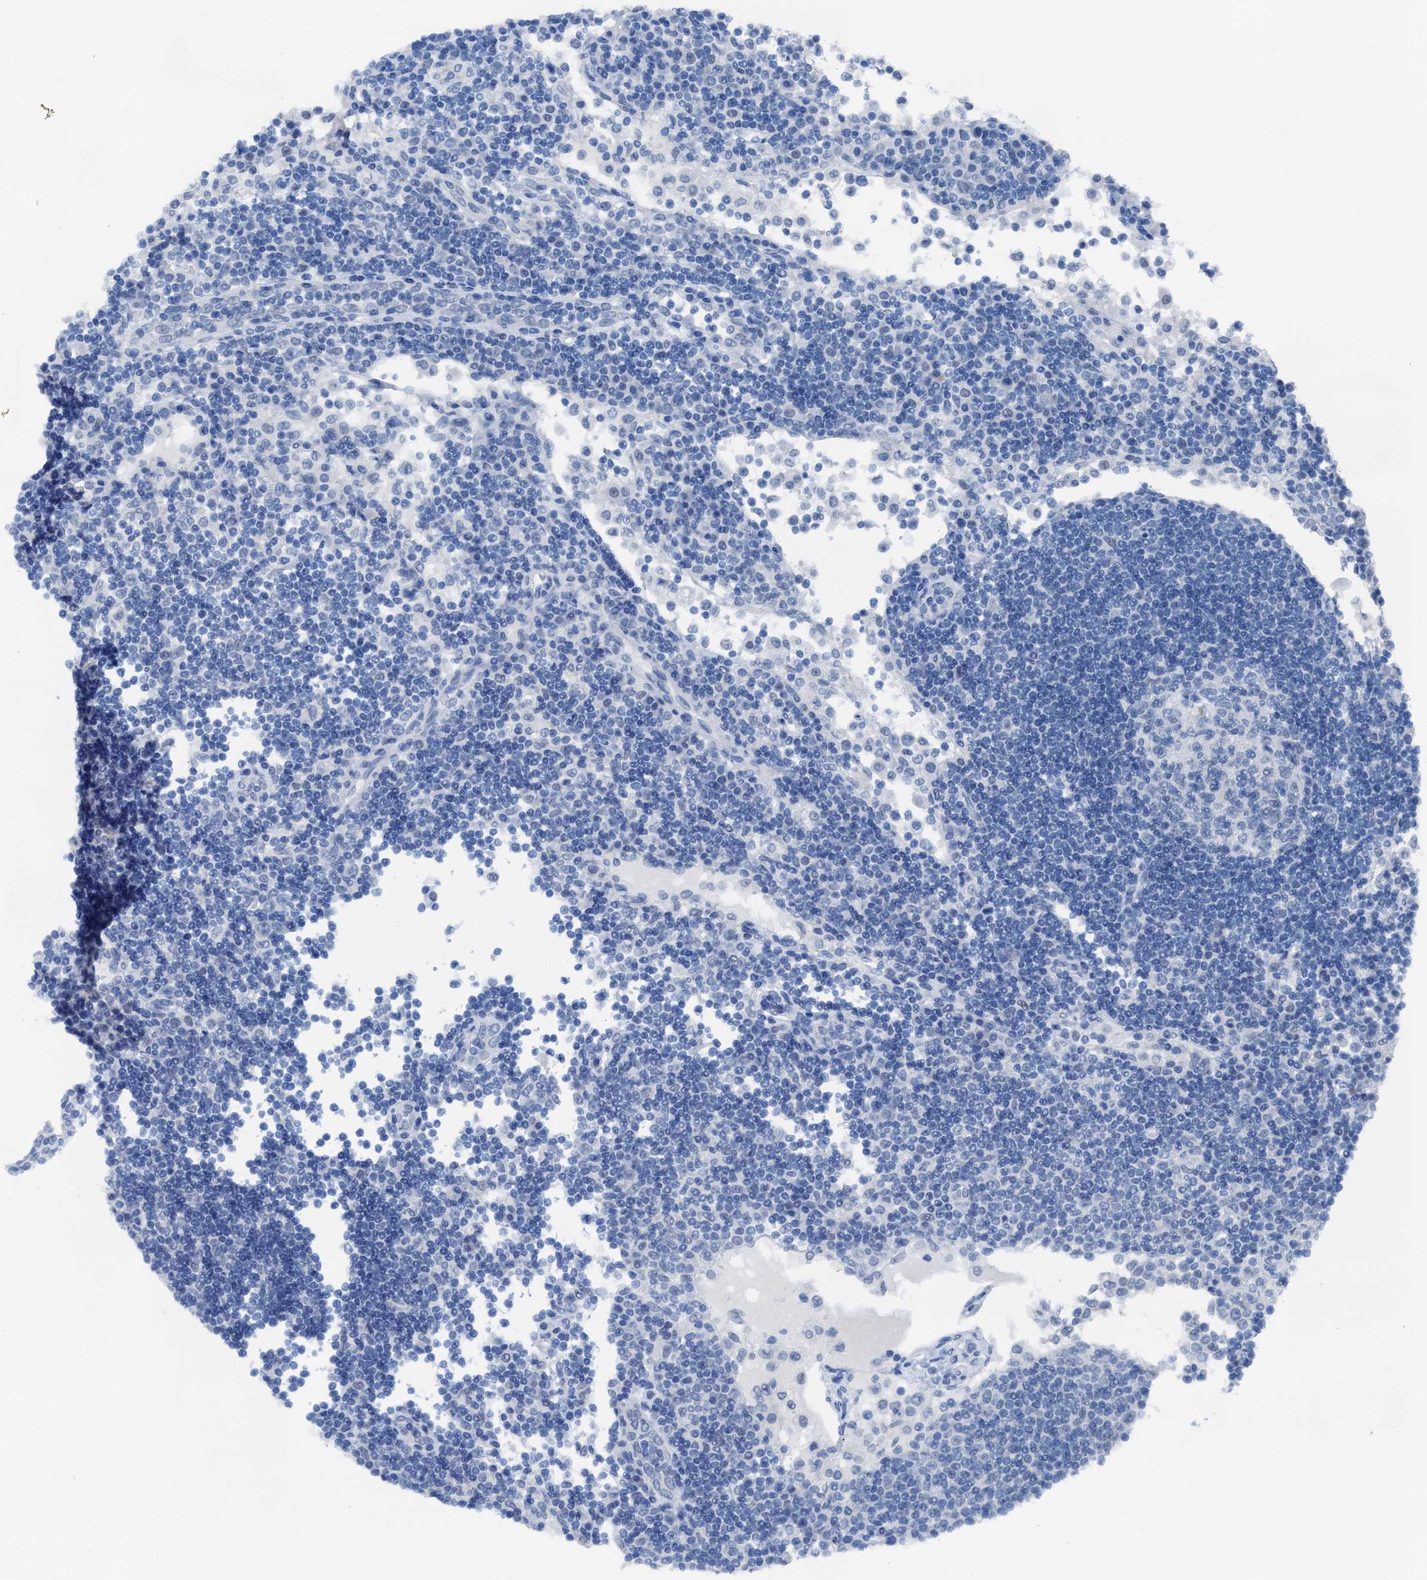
{"staining": {"intensity": "negative", "quantity": "none", "location": "none"}, "tissue": "lymph node", "cell_type": "Germinal center cells", "image_type": "normal", "snomed": [{"axis": "morphology", "description": "Normal tissue, NOS"}, {"axis": "topography", "description": "Lymph node"}], "caption": "This photomicrograph is of unremarkable lymph node stained with IHC to label a protein in brown with the nuclei are counter-stained blue. There is no expression in germinal center cells. Nuclei are stained in blue.", "gene": "CBLN3", "patient": {"sex": "female", "age": 53}}